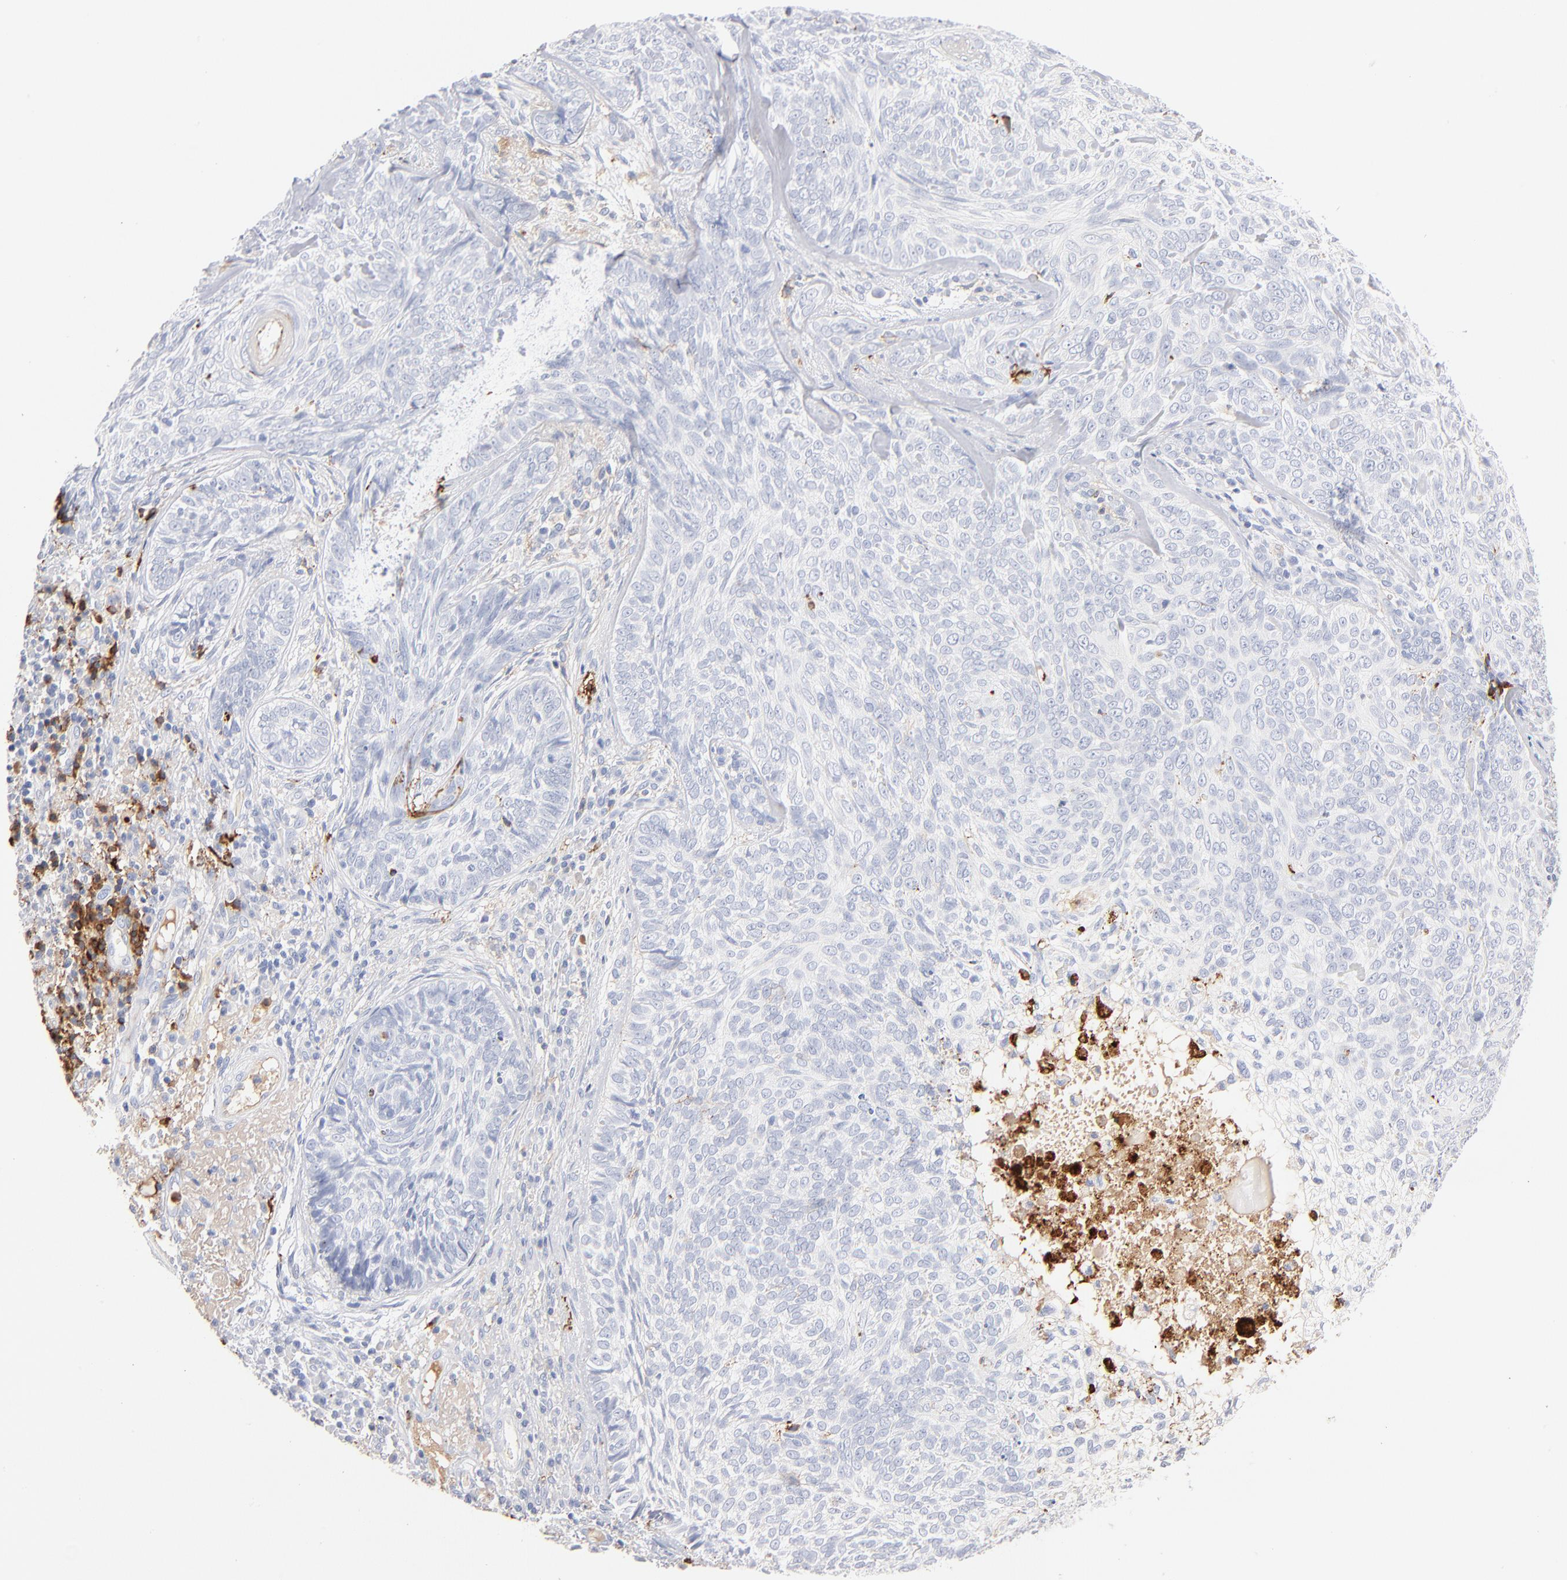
{"staining": {"intensity": "negative", "quantity": "none", "location": "none"}, "tissue": "skin cancer", "cell_type": "Tumor cells", "image_type": "cancer", "snomed": [{"axis": "morphology", "description": "Basal cell carcinoma"}, {"axis": "topography", "description": "Skin"}], "caption": "High magnification brightfield microscopy of basal cell carcinoma (skin) stained with DAB (3,3'-diaminobenzidine) (brown) and counterstained with hematoxylin (blue): tumor cells show no significant expression.", "gene": "APOH", "patient": {"sex": "male", "age": 72}}